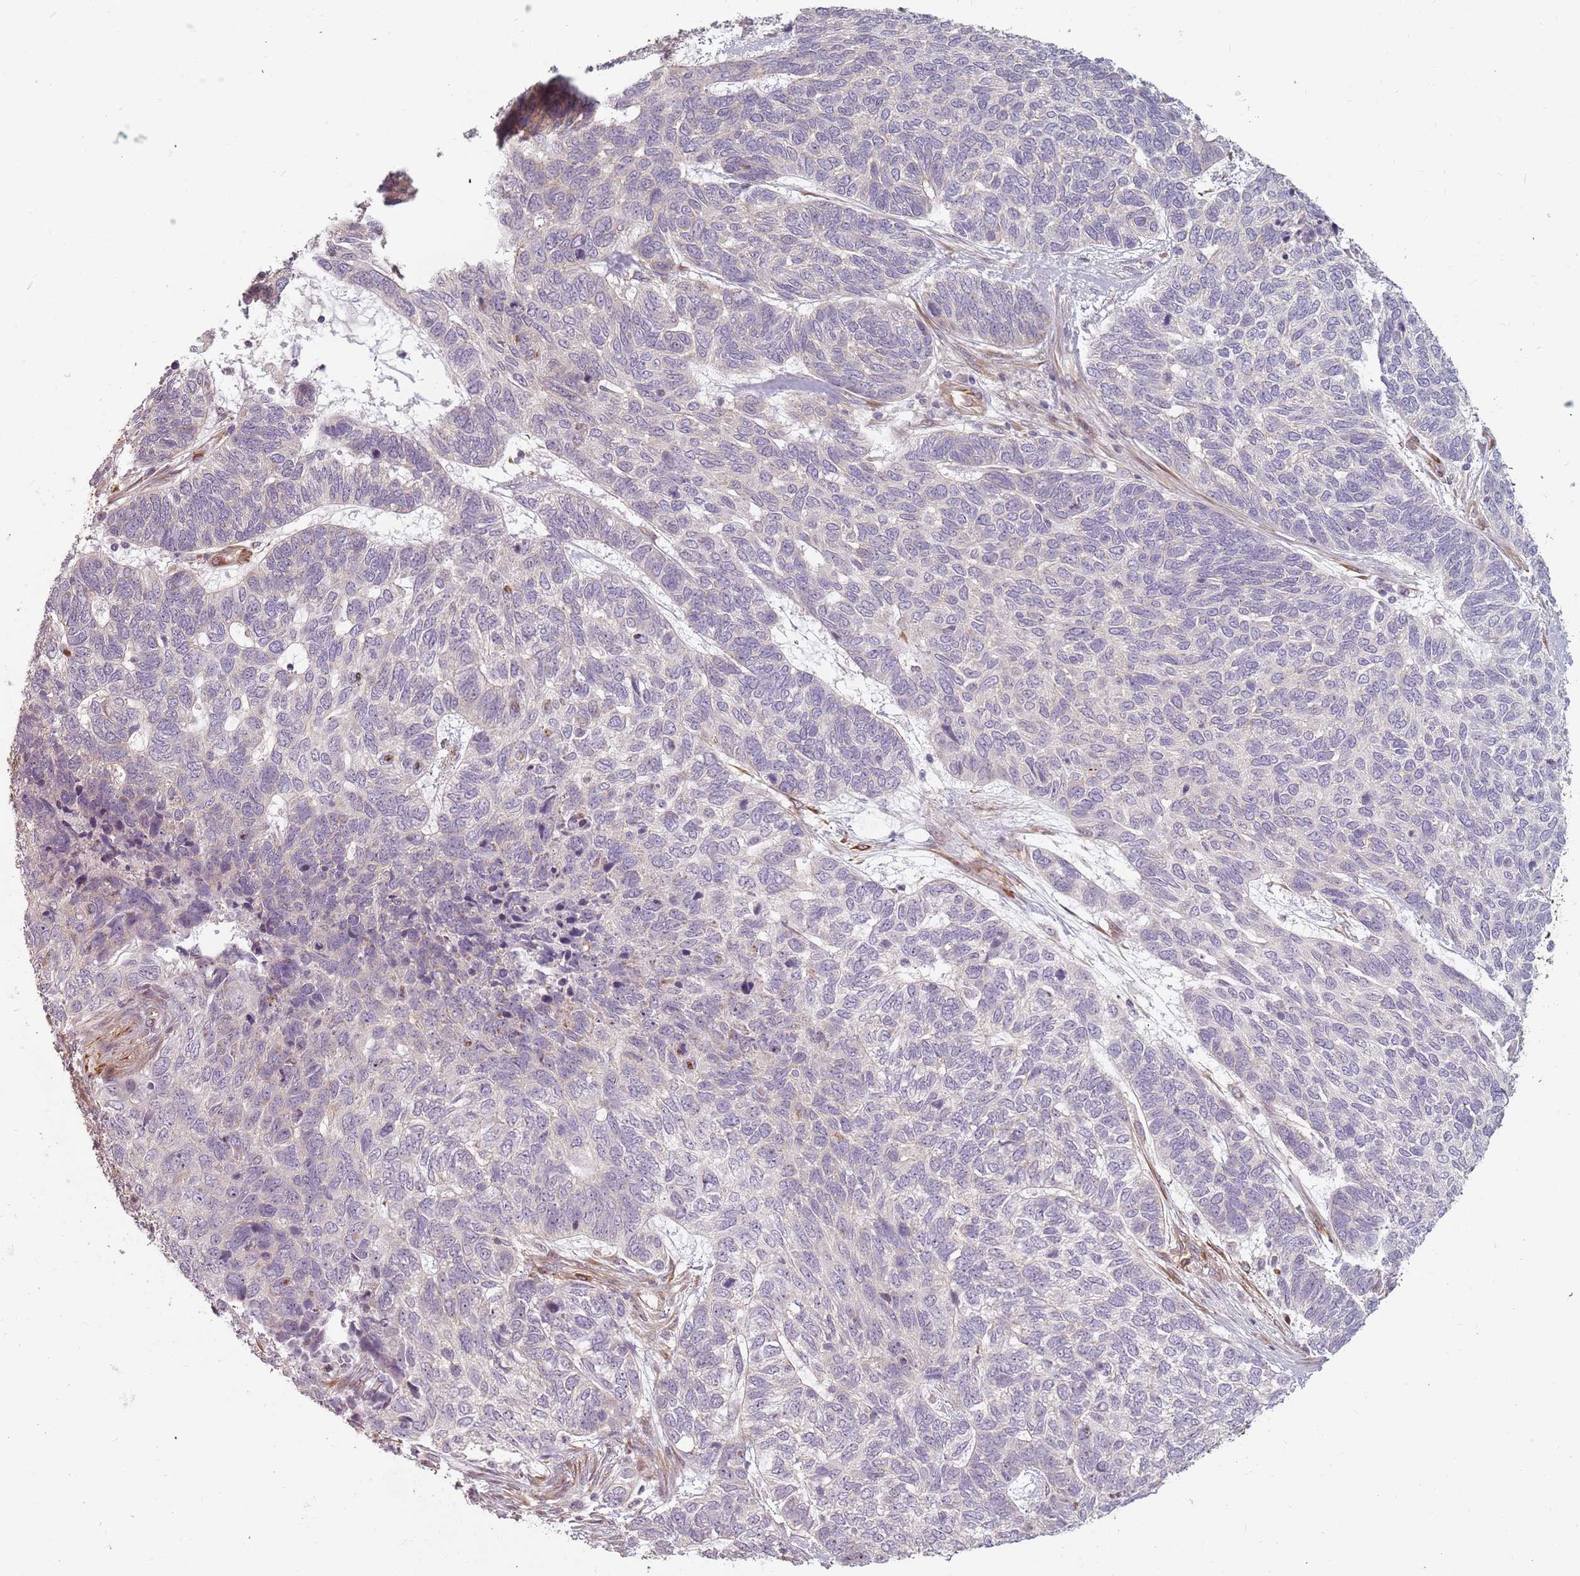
{"staining": {"intensity": "negative", "quantity": "none", "location": "none"}, "tissue": "skin cancer", "cell_type": "Tumor cells", "image_type": "cancer", "snomed": [{"axis": "morphology", "description": "Basal cell carcinoma"}, {"axis": "topography", "description": "Skin"}], "caption": "Immunohistochemistry (IHC) of skin basal cell carcinoma exhibits no positivity in tumor cells.", "gene": "GAS2L3", "patient": {"sex": "female", "age": 65}}